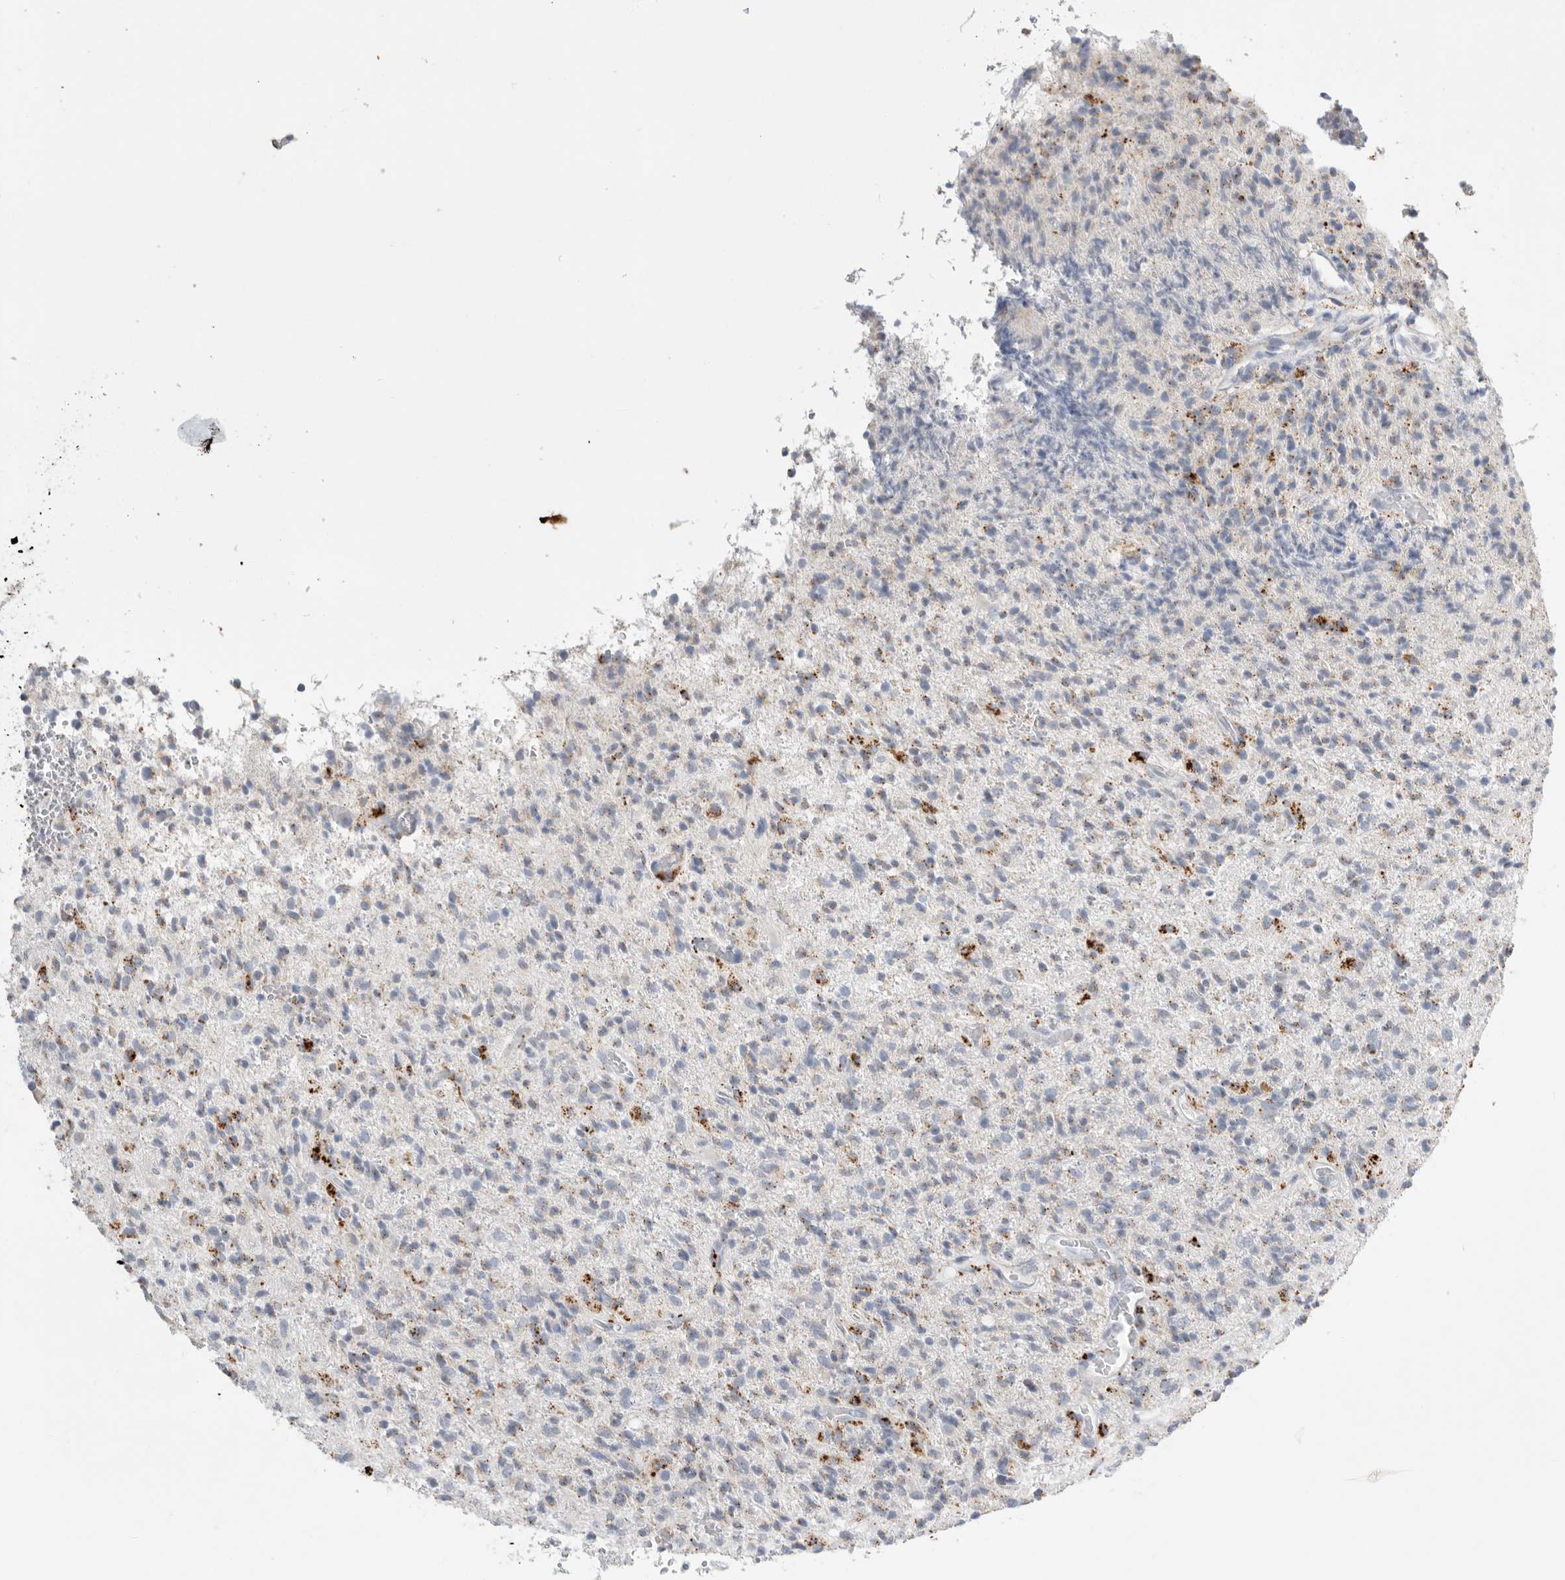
{"staining": {"intensity": "strong", "quantity": "<25%", "location": "cytoplasmic/membranous"}, "tissue": "glioma", "cell_type": "Tumor cells", "image_type": "cancer", "snomed": [{"axis": "morphology", "description": "Glioma, malignant, High grade"}, {"axis": "topography", "description": "Brain"}], "caption": "There is medium levels of strong cytoplasmic/membranous staining in tumor cells of malignant glioma (high-grade), as demonstrated by immunohistochemical staining (brown color).", "gene": "GGH", "patient": {"sex": "female", "age": 57}}